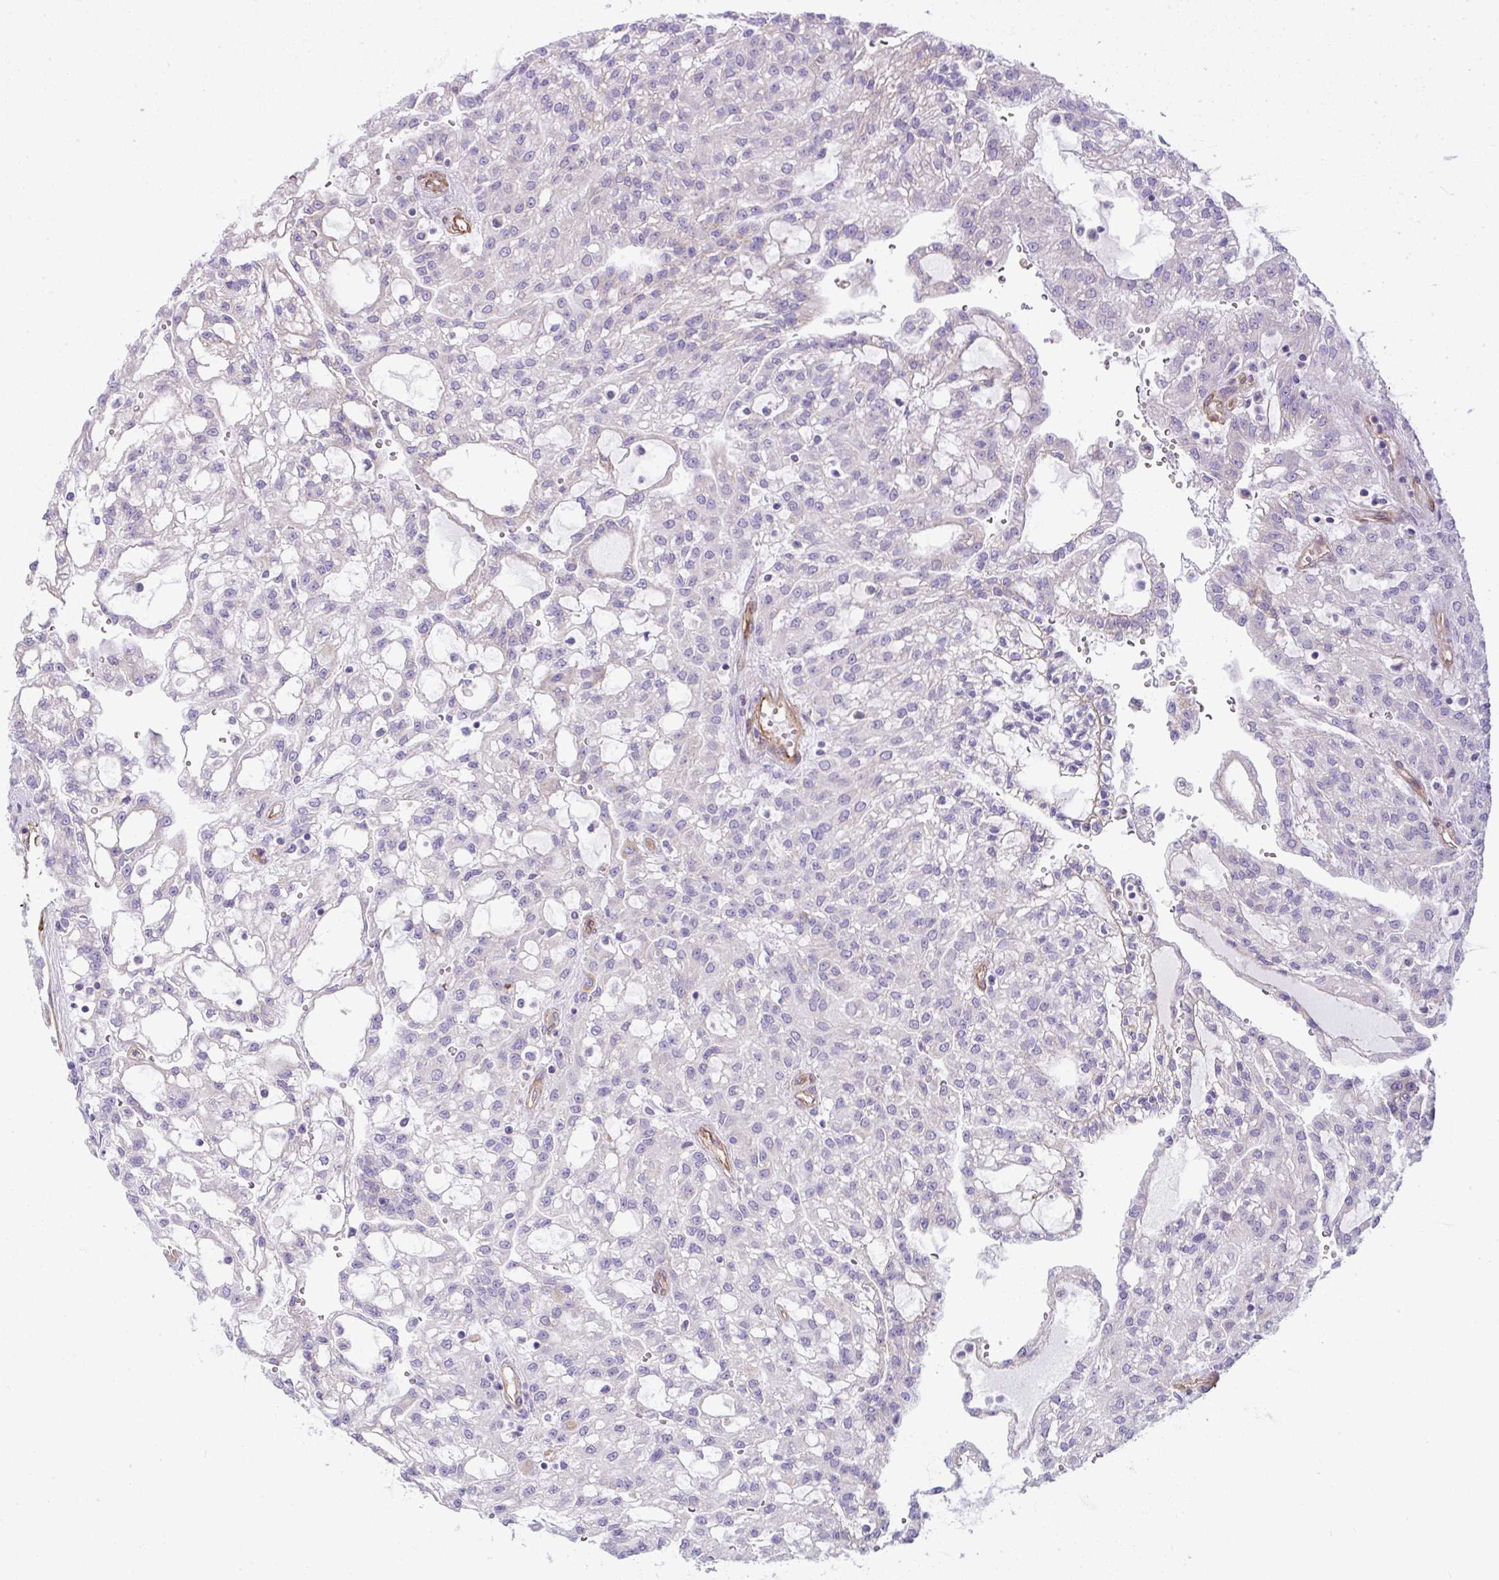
{"staining": {"intensity": "negative", "quantity": "none", "location": "none"}, "tissue": "renal cancer", "cell_type": "Tumor cells", "image_type": "cancer", "snomed": [{"axis": "morphology", "description": "Adenocarcinoma, NOS"}, {"axis": "topography", "description": "Kidney"}], "caption": "There is no significant staining in tumor cells of renal adenocarcinoma.", "gene": "ANKUB1", "patient": {"sex": "male", "age": 63}}